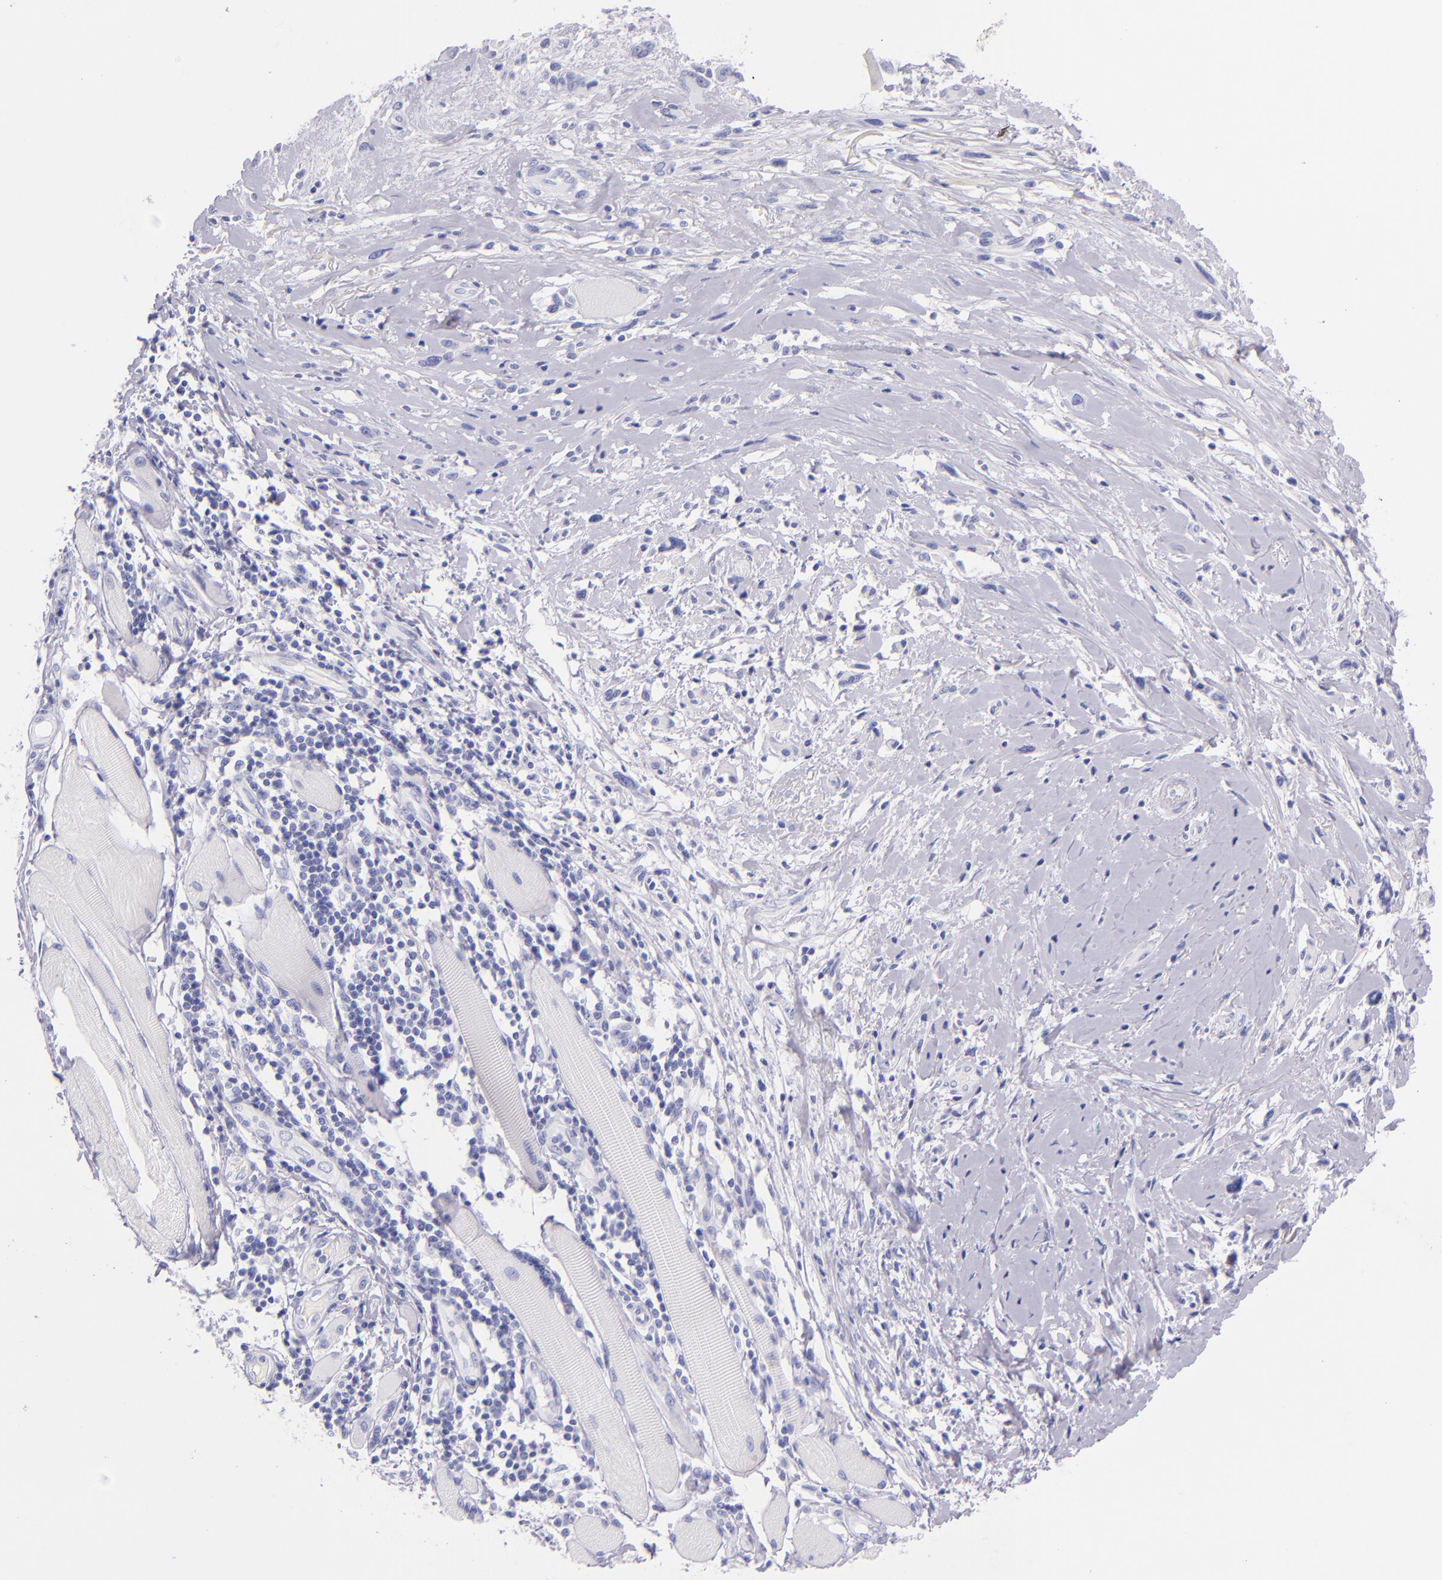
{"staining": {"intensity": "negative", "quantity": "none", "location": "none"}, "tissue": "melanoma", "cell_type": "Tumor cells", "image_type": "cancer", "snomed": [{"axis": "morphology", "description": "Malignant melanoma, NOS"}, {"axis": "topography", "description": "Skin"}], "caption": "Image shows no protein positivity in tumor cells of malignant melanoma tissue.", "gene": "SFTPB", "patient": {"sex": "male", "age": 91}}